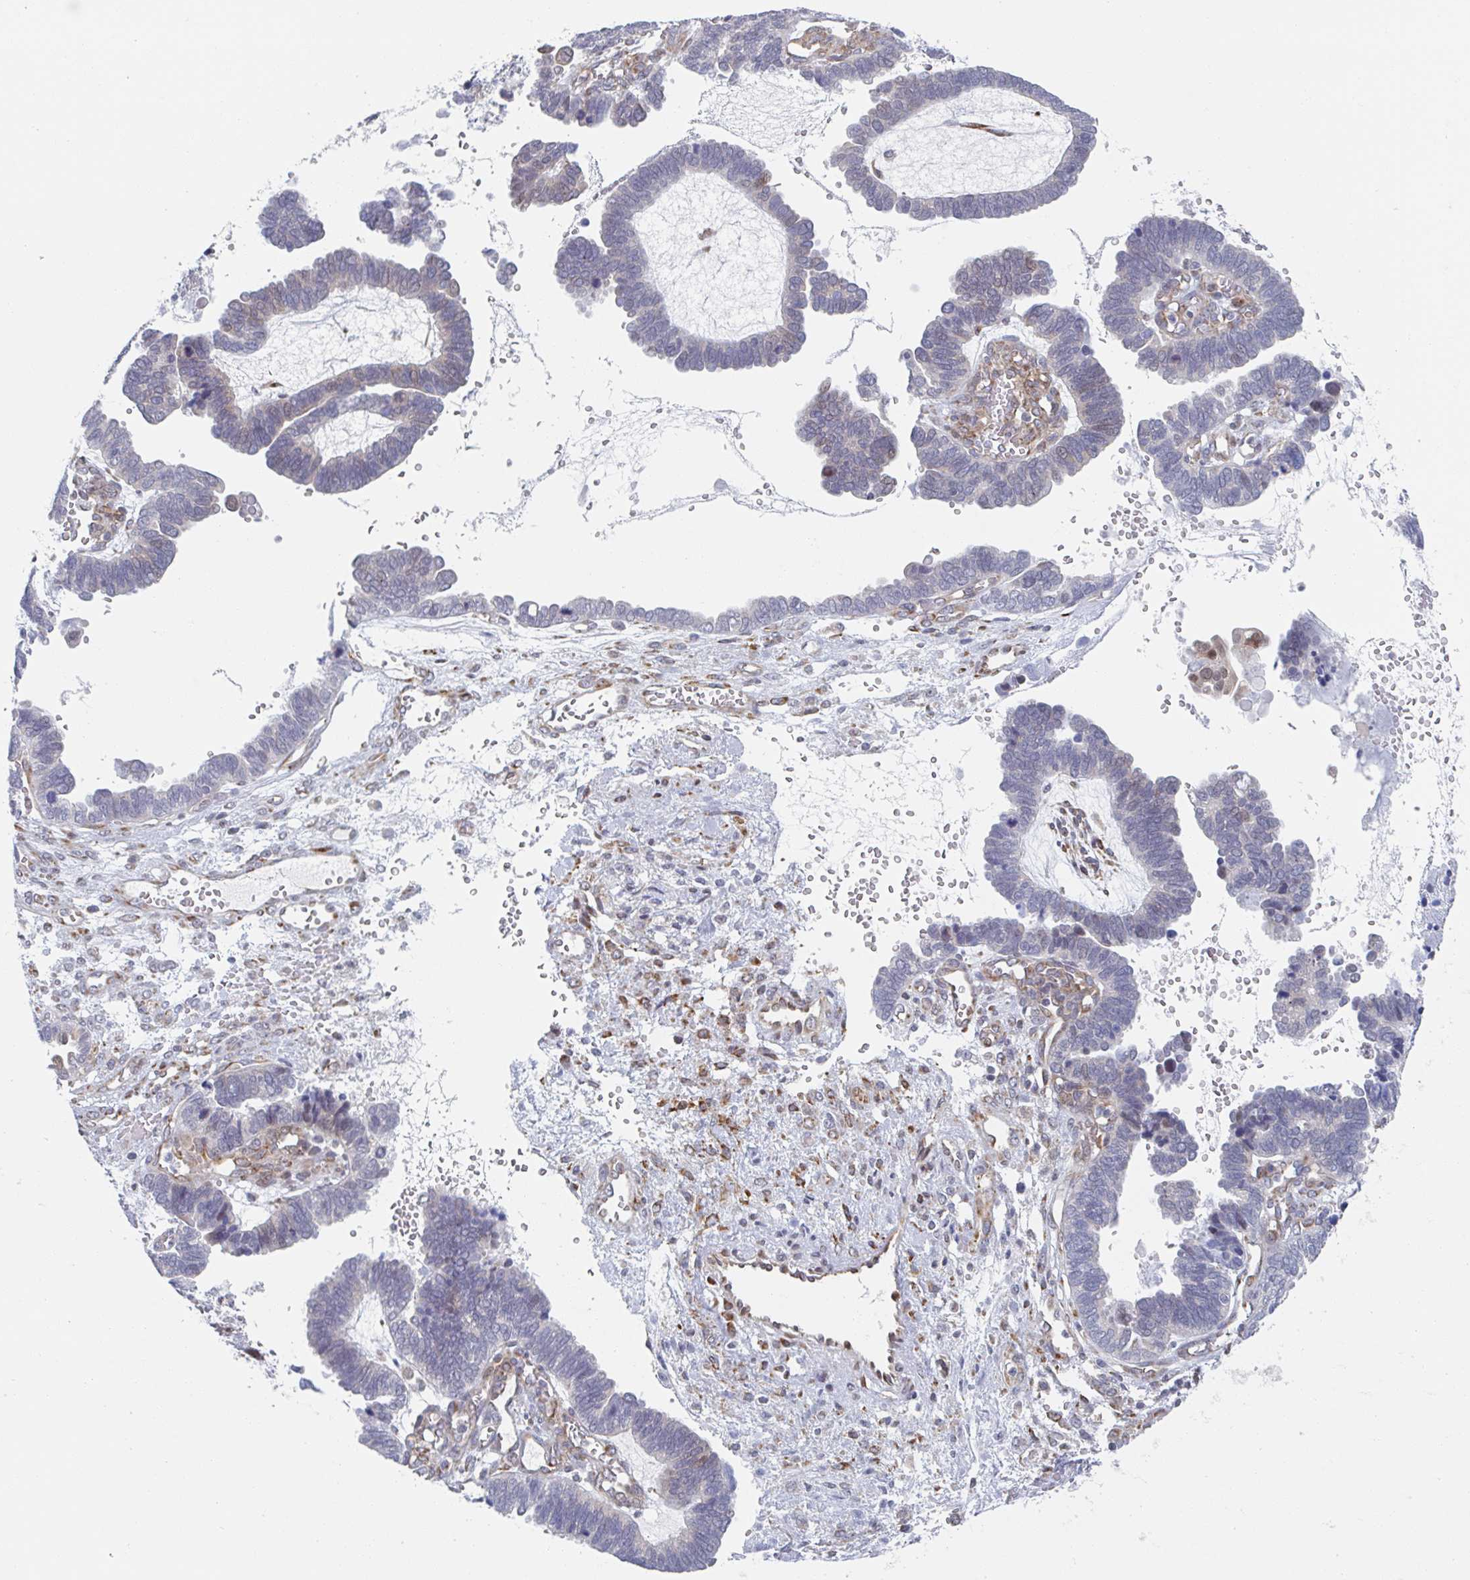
{"staining": {"intensity": "negative", "quantity": "none", "location": "none"}, "tissue": "ovarian cancer", "cell_type": "Tumor cells", "image_type": "cancer", "snomed": [{"axis": "morphology", "description": "Cystadenocarcinoma, serous, NOS"}, {"axis": "topography", "description": "Ovary"}], "caption": "DAB (3,3'-diaminobenzidine) immunohistochemical staining of human ovarian cancer exhibits no significant expression in tumor cells.", "gene": "TRAPPC10", "patient": {"sex": "female", "age": 51}}